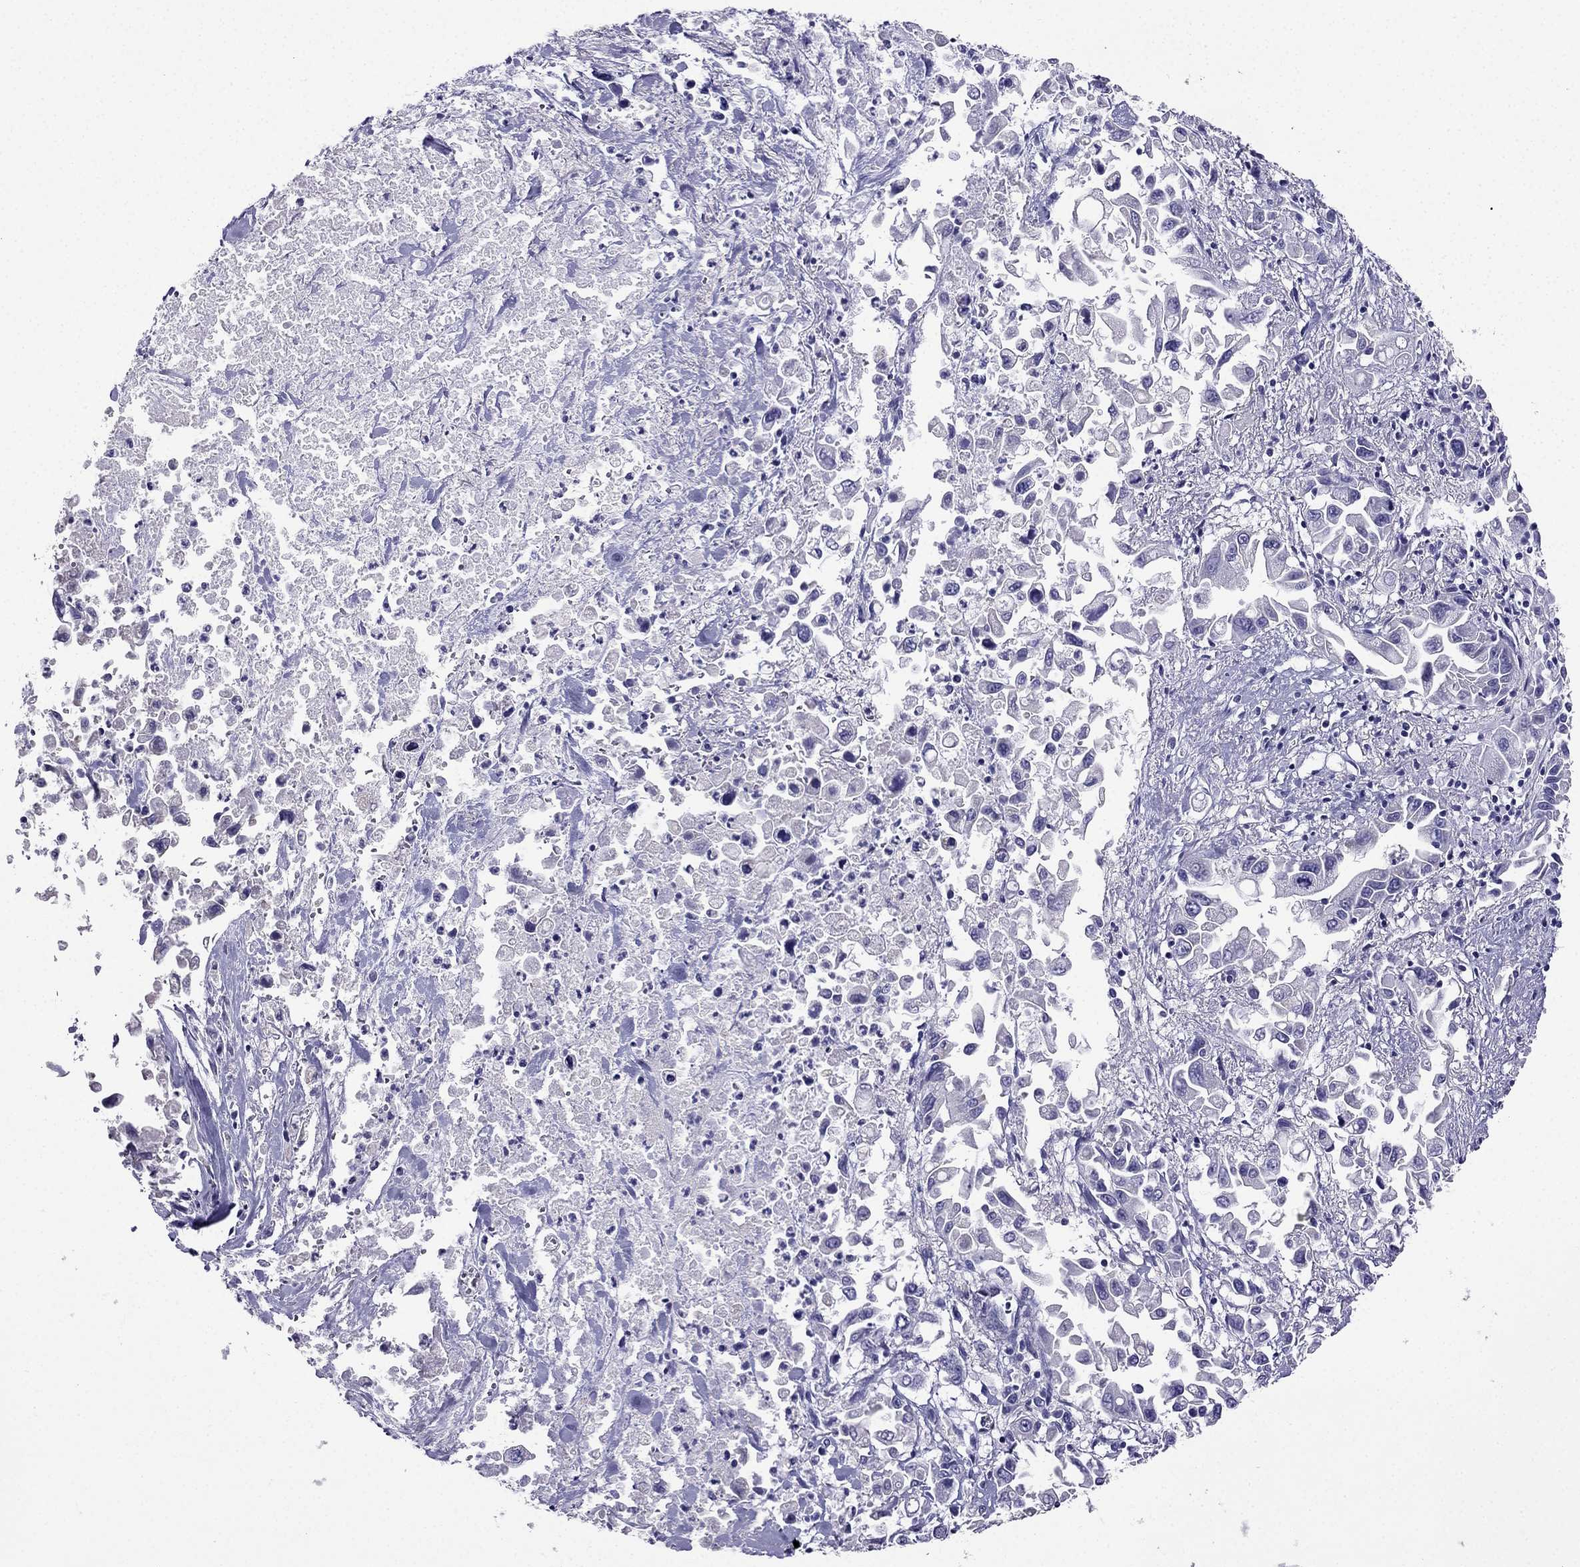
{"staining": {"intensity": "negative", "quantity": "none", "location": "none"}, "tissue": "pancreatic cancer", "cell_type": "Tumor cells", "image_type": "cancer", "snomed": [{"axis": "morphology", "description": "Adenocarcinoma, NOS"}, {"axis": "topography", "description": "Pancreas"}], "caption": "Pancreatic cancer was stained to show a protein in brown. There is no significant staining in tumor cells. (Stains: DAB IHC with hematoxylin counter stain, Microscopy: brightfield microscopy at high magnification).", "gene": "KIF5A", "patient": {"sex": "female", "age": 83}}